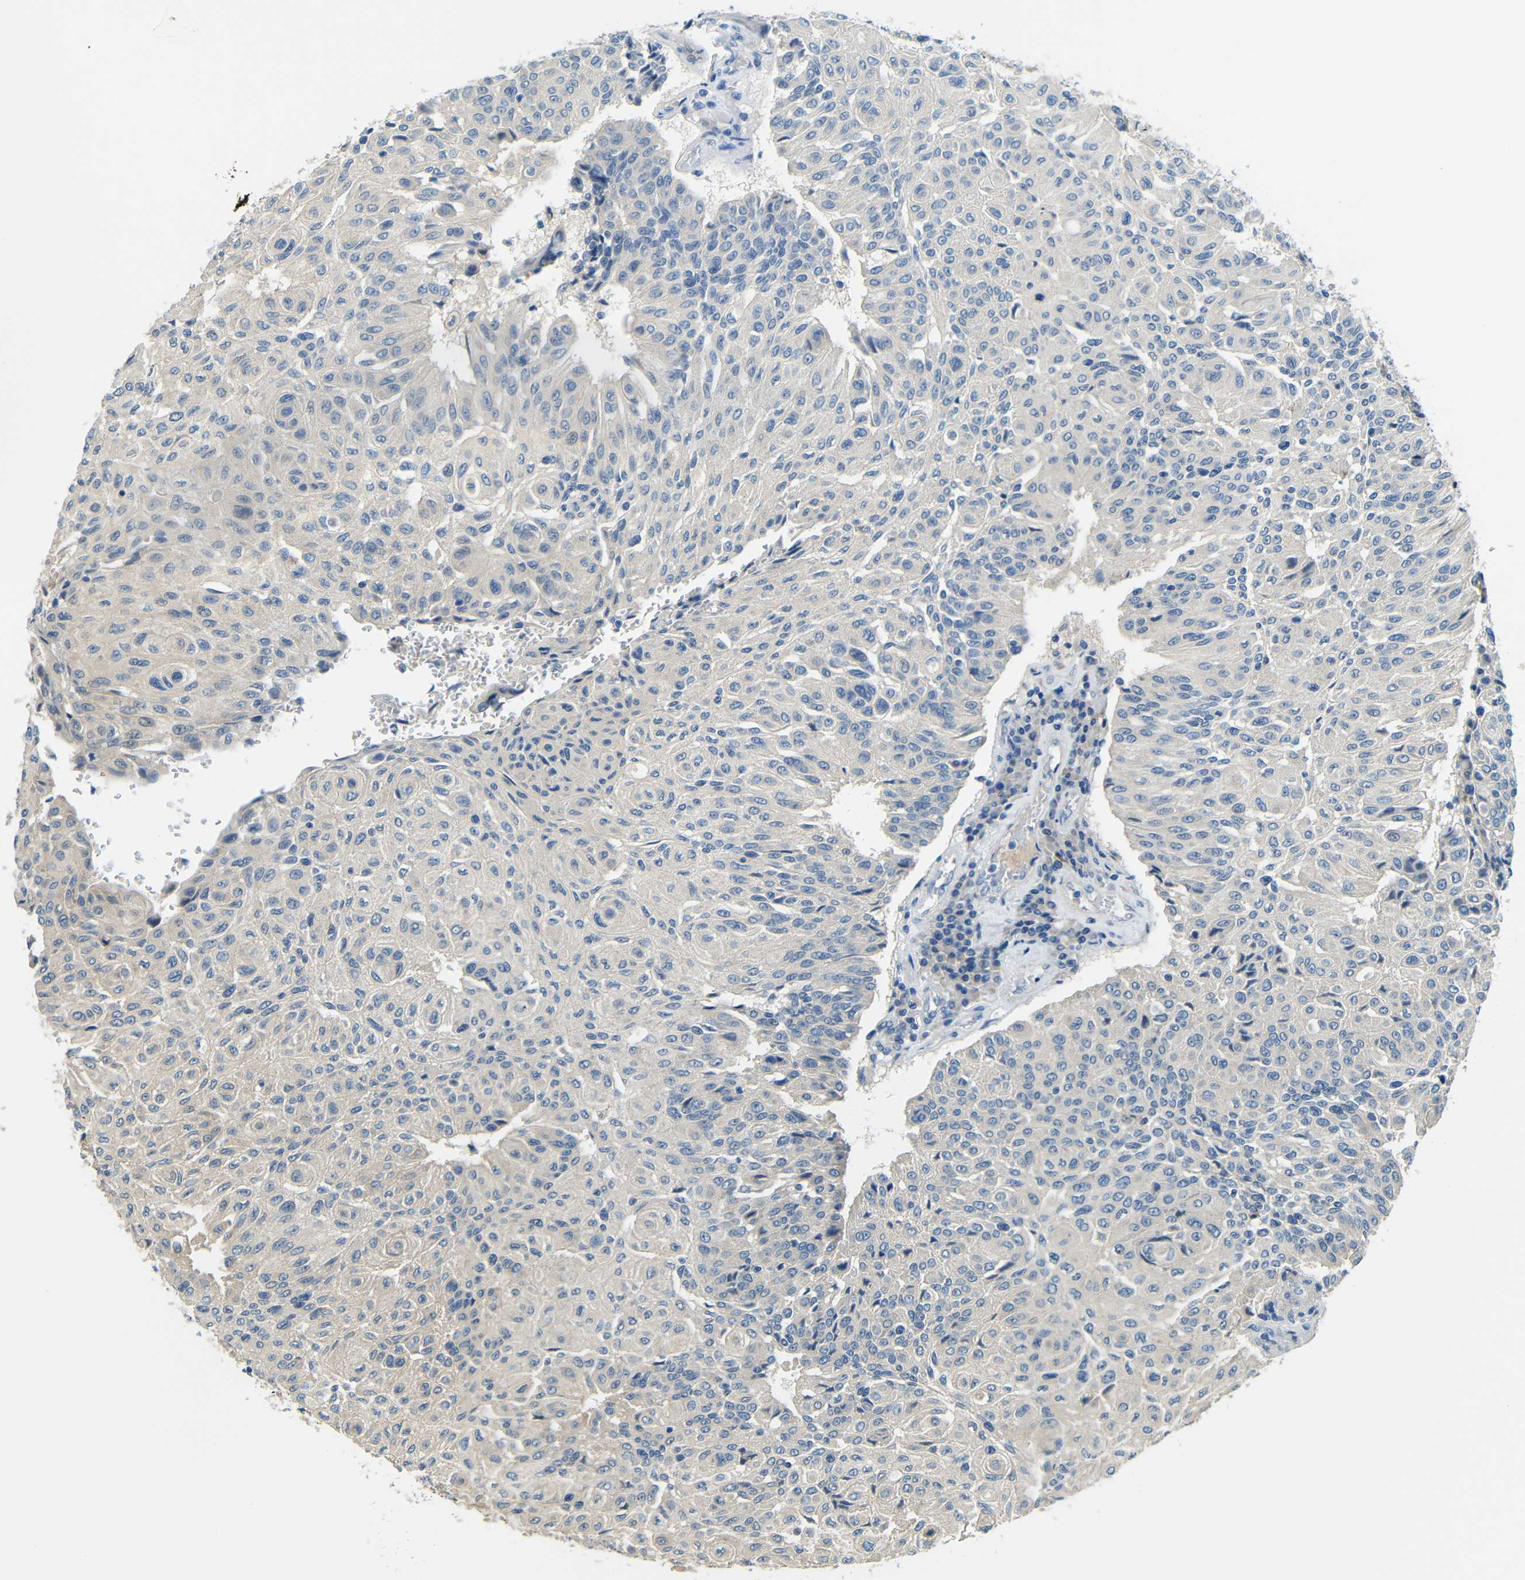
{"staining": {"intensity": "negative", "quantity": "none", "location": "none"}, "tissue": "urothelial cancer", "cell_type": "Tumor cells", "image_type": "cancer", "snomed": [{"axis": "morphology", "description": "Urothelial carcinoma, High grade"}, {"axis": "topography", "description": "Urinary bladder"}], "caption": "Urothelial cancer was stained to show a protein in brown. There is no significant staining in tumor cells.", "gene": "FNDC3A", "patient": {"sex": "male", "age": 66}}